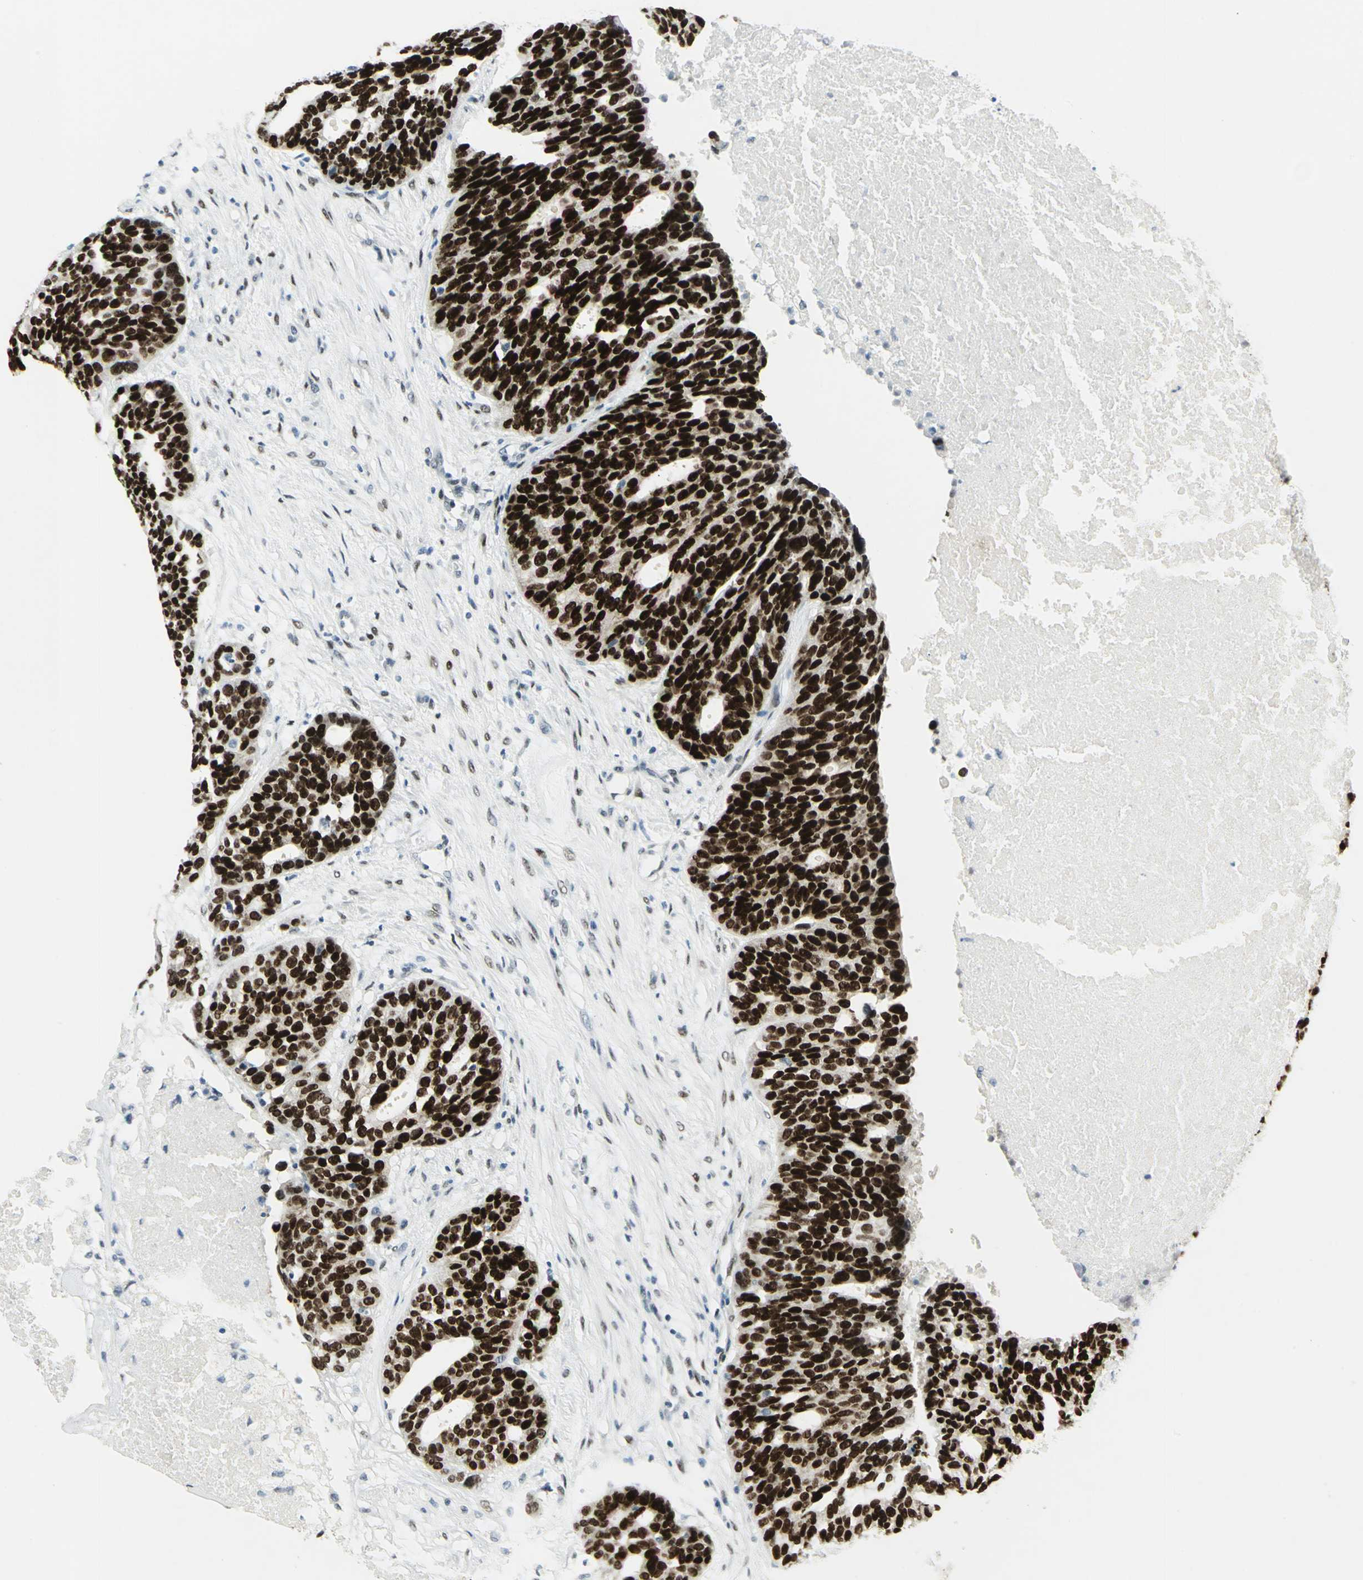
{"staining": {"intensity": "strong", "quantity": ">75%", "location": "nuclear"}, "tissue": "ovarian cancer", "cell_type": "Tumor cells", "image_type": "cancer", "snomed": [{"axis": "morphology", "description": "Cystadenocarcinoma, serous, NOS"}, {"axis": "topography", "description": "Ovary"}], "caption": "A high-resolution photomicrograph shows immunohistochemistry staining of ovarian cancer (serous cystadenocarcinoma), which demonstrates strong nuclear staining in about >75% of tumor cells.", "gene": "MEIS2", "patient": {"sex": "female", "age": 59}}